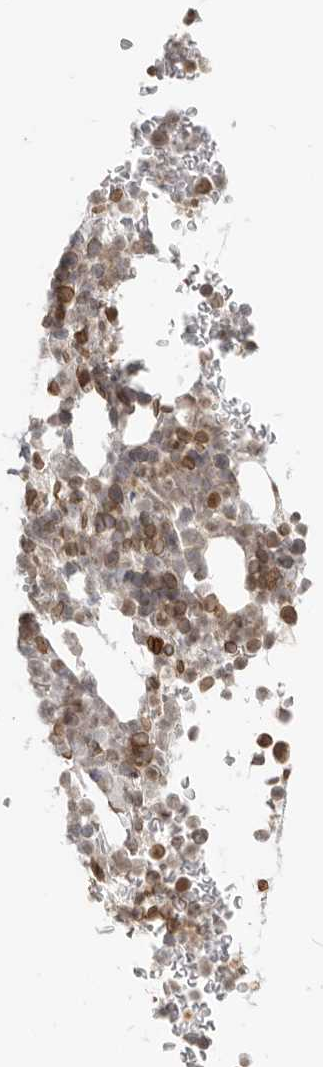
{"staining": {"intensity": "moderate", "quantity": "25%-75%", "location": "cytoplasmic/membranous,nuclear"}, "tissue": "bone marrow", "cell_type": "Hematopoietic cells", "image_type": "normal", "snomed": [{"axis": "morphology", "description": "Normal tissue, NOS"}, {"axis": "topography", "description": "Bone marrow"}], "caption": "Approximately 25%-75% of hematopoietic cells in normal bone marrow demonstrate moderate cytoplasmic/membranous,nuclear protein staining as visualized by brown immunohistochemical staining.", "gene": "NUP153", "patient": {"sex": "male", "age": 58}}